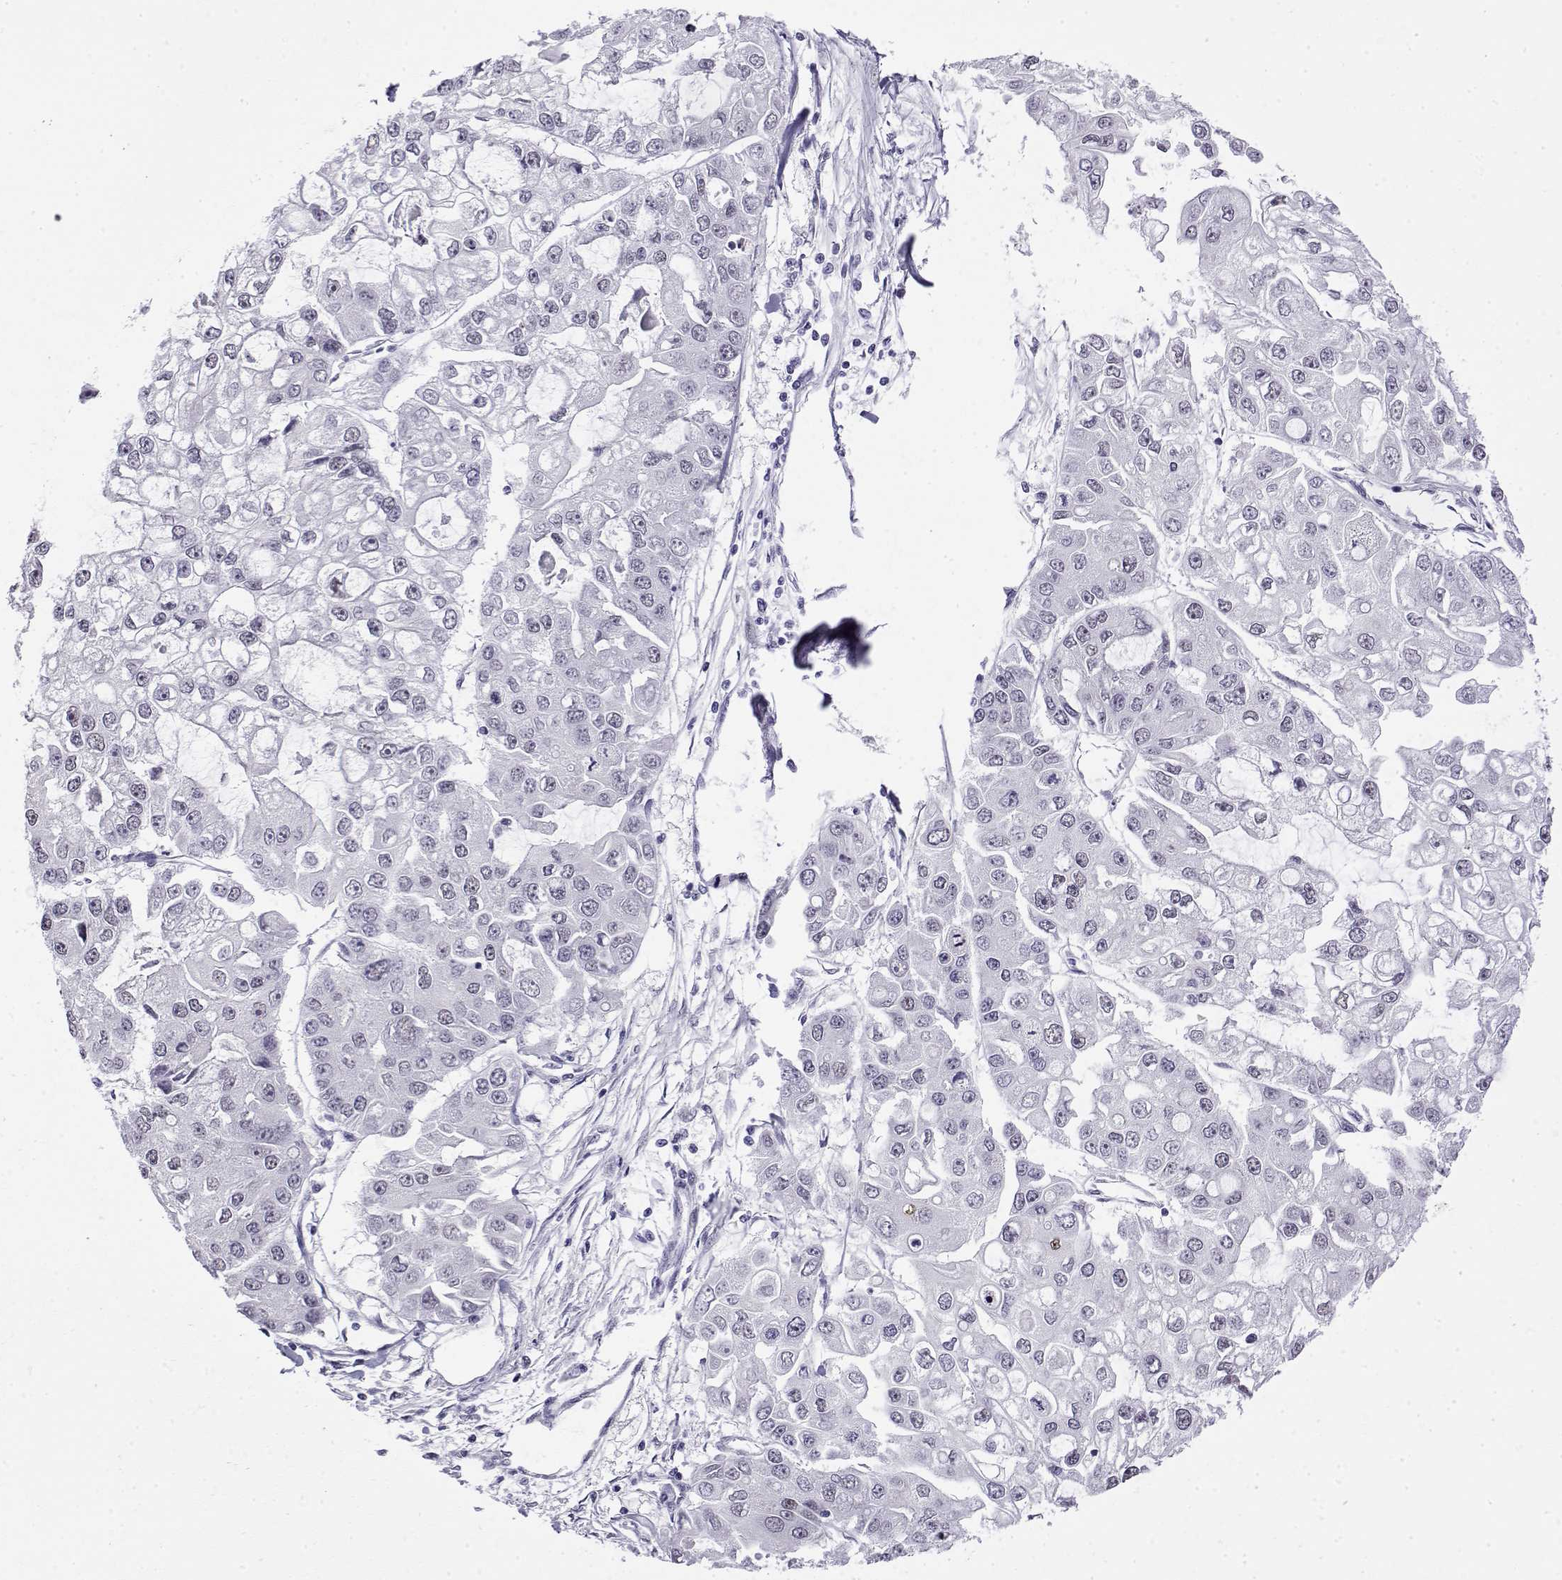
{"staining": {"intensity": "weak", "quantity": "25%-75%", "location": "nuclear"}, "tissue": "ovarian cancer", "cell_type": "Tumor cells", "image_type": "cancer", "snomed": [{"axis": "morphology", "description": "Cystadenocarcinoma, serous, NOS"}, {"axis": "topography", "description": "Ovary"}], "caption": "Ovarian serous cystadenocarcinoma stained with a brown dye shows weak nuclear positive staining in about 25%-75% of tumor cells.", "gene": "POLDIP3", "patient": {"sex": "female", "age": 56}}